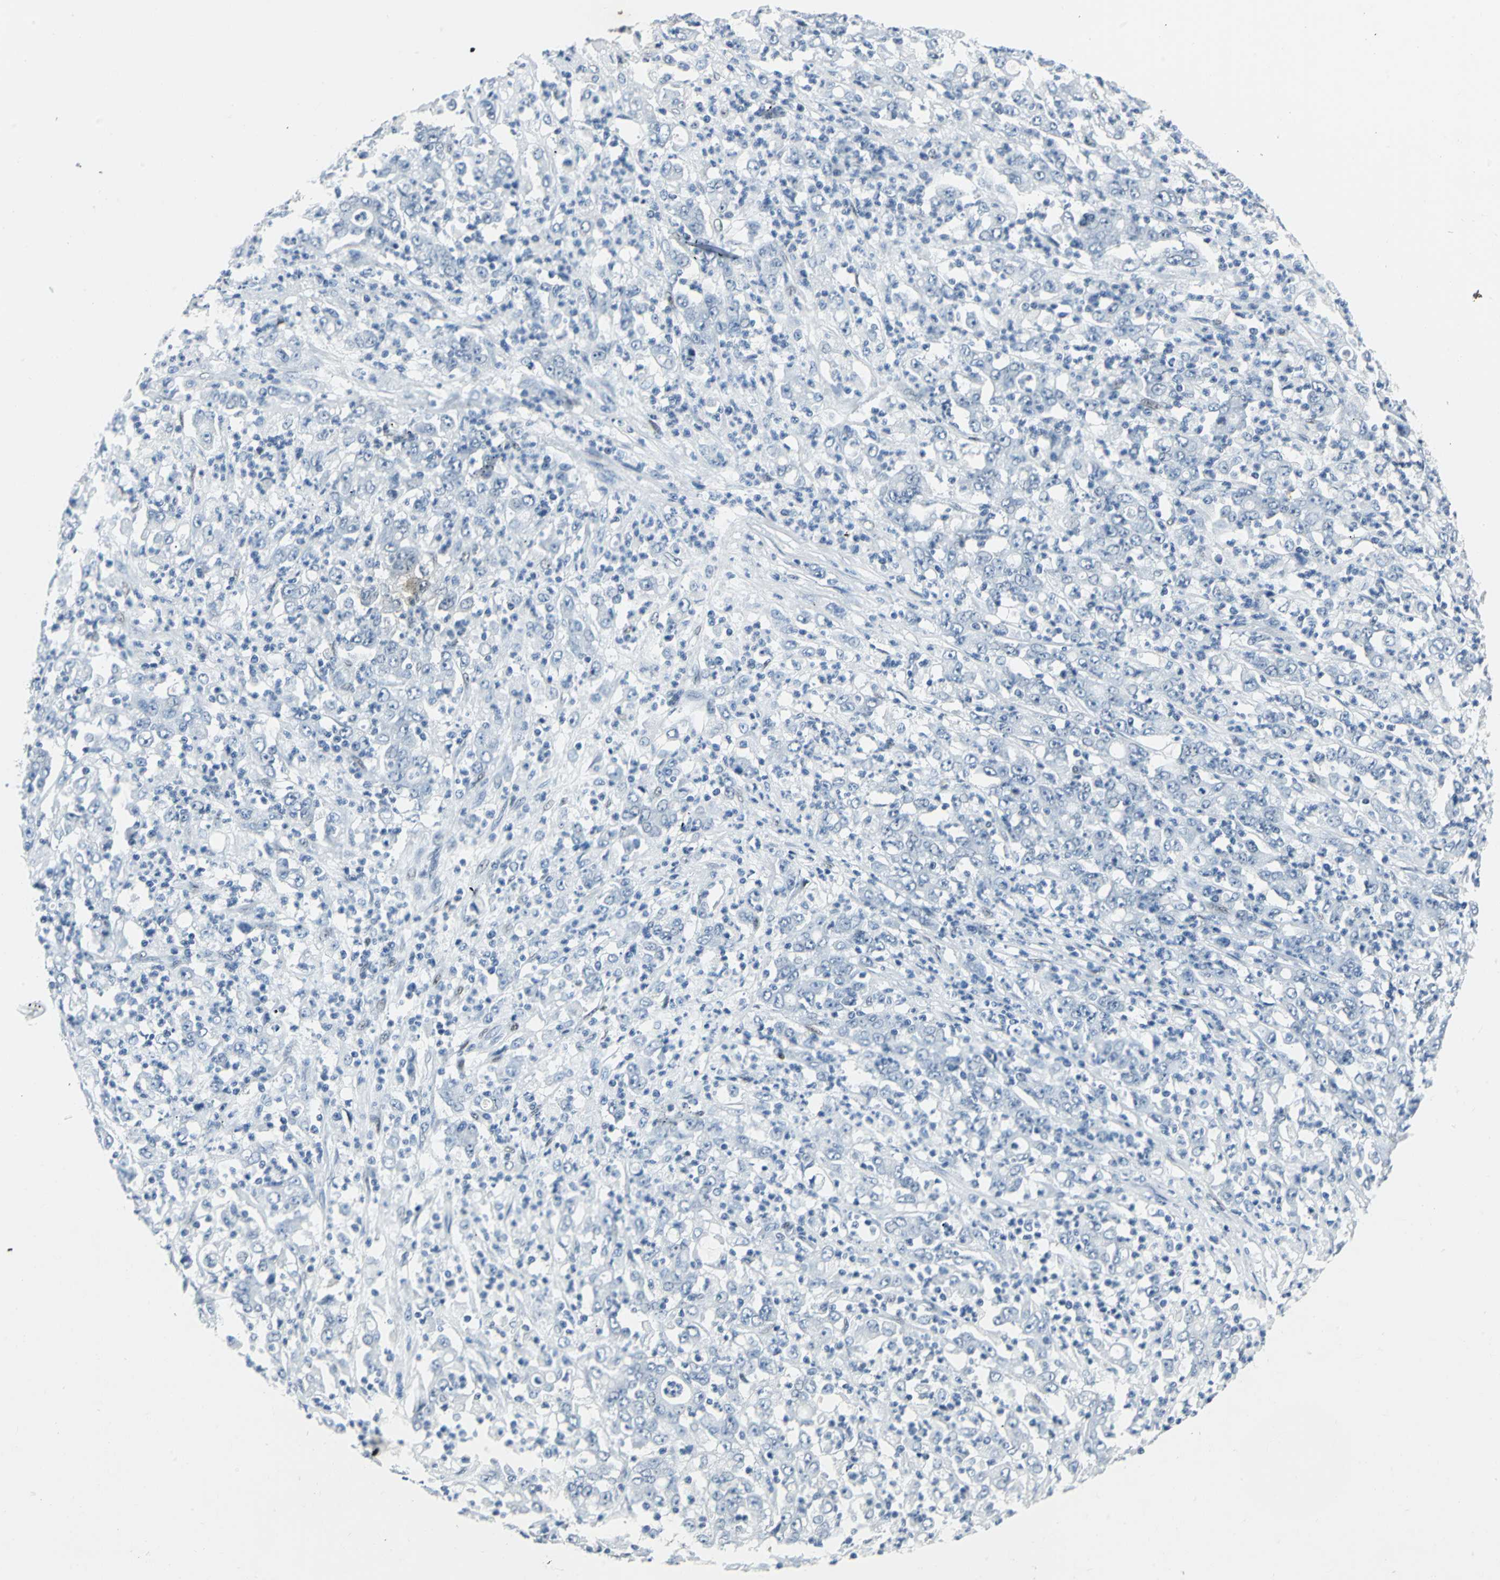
{"staining": {"intensity": "negative", "quantity": "none", "location": "none"}, "tissue": "stomach cancer", "cell_type": "Tumor cells", "image_type": "cancer", "snomed": [{"axis": "morphology", "description": "Adenocarcinoma, NOS"}, {"axis": "topography", "description": "Stomach, lower"}], "caption": "Immunohistochemistry micrograph of stomach cancer (adenocarcinoma) stained for a protein (brown), which exhibits no expression in tumor cells.", "gene": "MEIS2", "patient": {"sex": "female", "age": 71}}